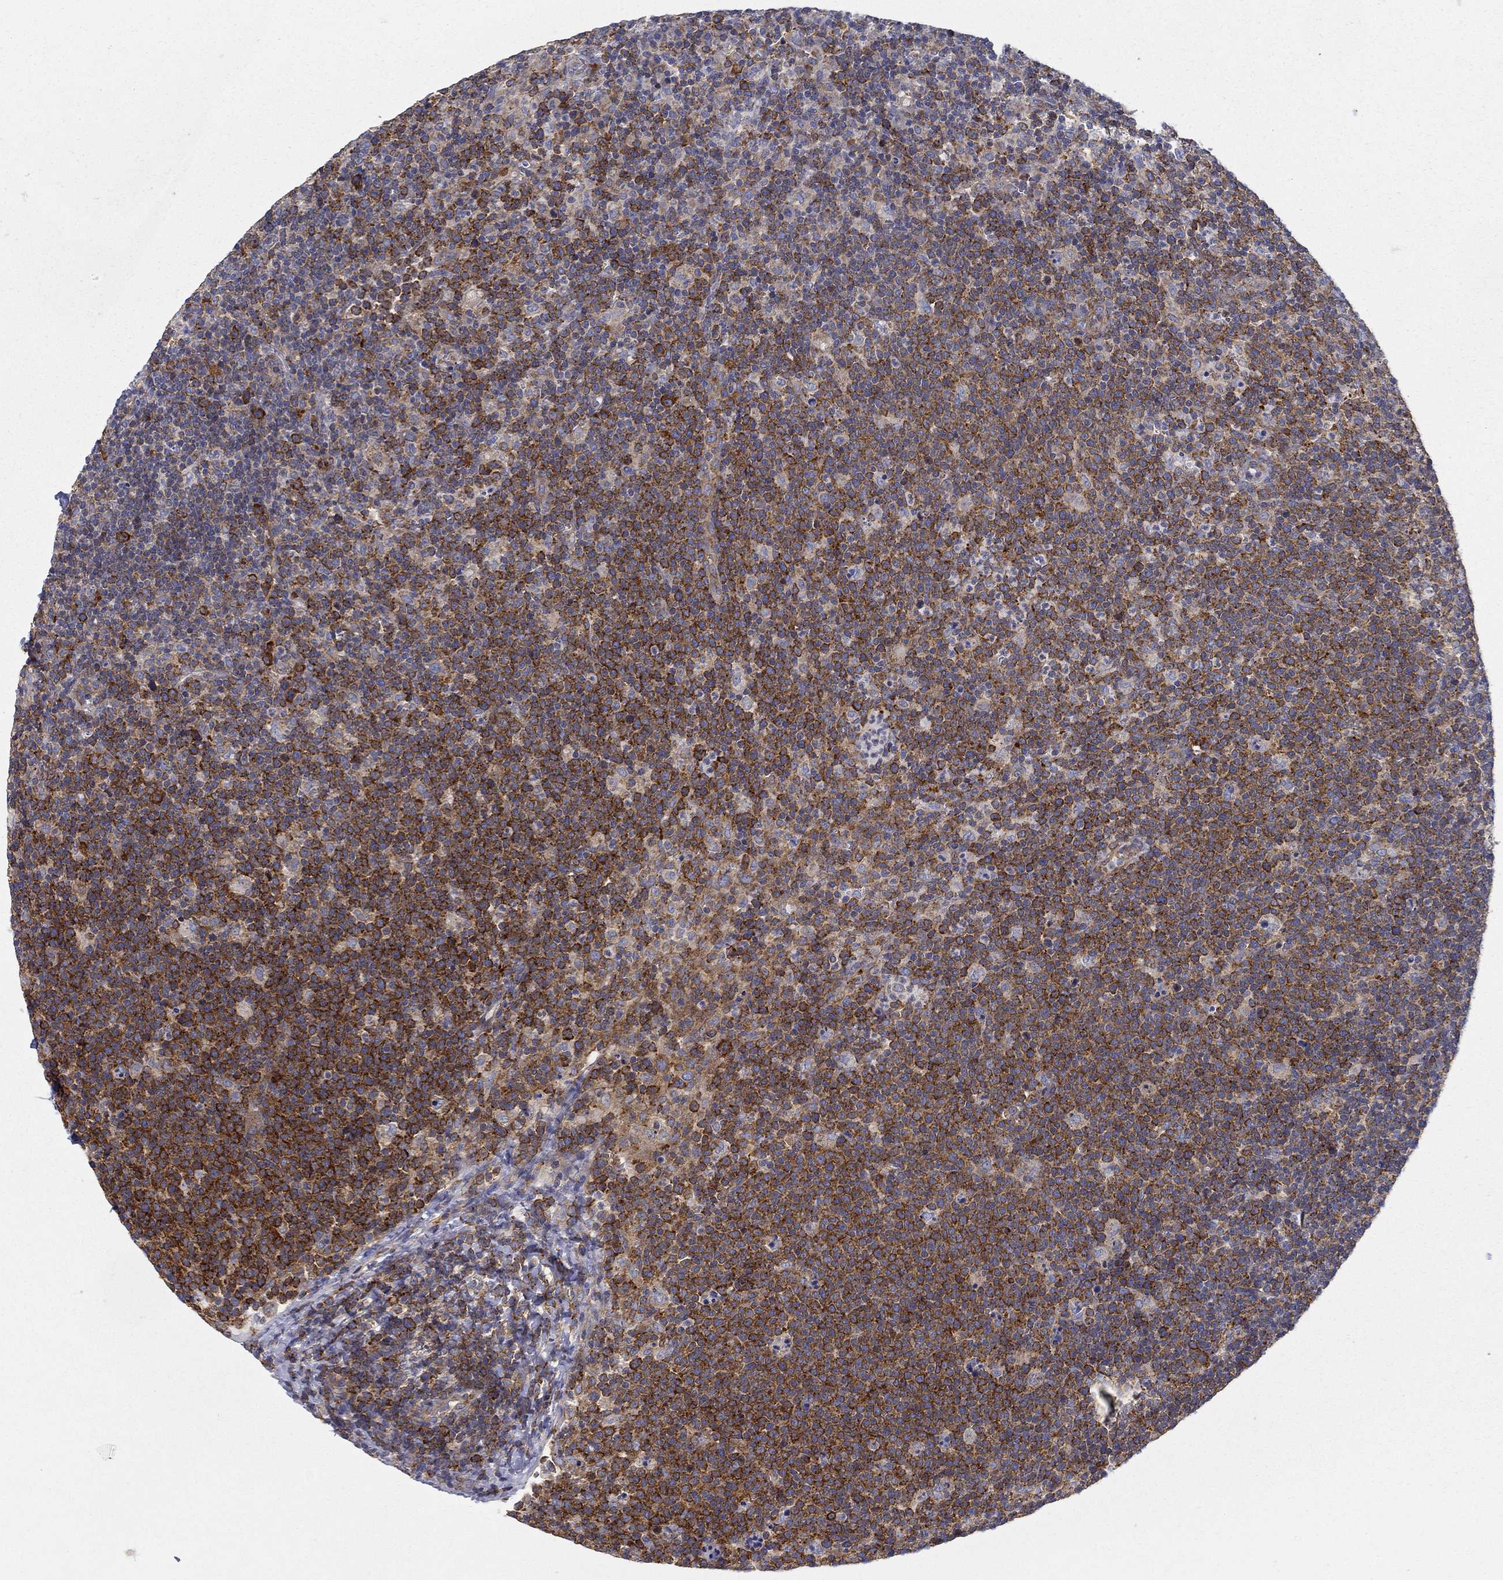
{"staining": {"intensity": "strong", "quantity": "25%-75%", "location": "cytoplasmic/membranous"}, "tissue": "lymphoma", "cell_type": "Tumor cells", "image_type": "cancer", "snomed": [{"axis": "morphology", "description": "Malignant lymphoma, non-Hodgkin's type, High grade"}, {"axis": "topography", "description": "Lymph node"}], "caption": "Immunohistochemistry histopathology image of neoplastic tissue: human lymphoma stained using immunohistochemistry (IHC) demonstrates high levels of strong protein expression localized specifically in the cytoplasmic/membranous of tumor cells, appearing as a cytoplasmic/membranous brown color.", "gene": "FXR1", "patient": {"sex": "male", "age": 61}}